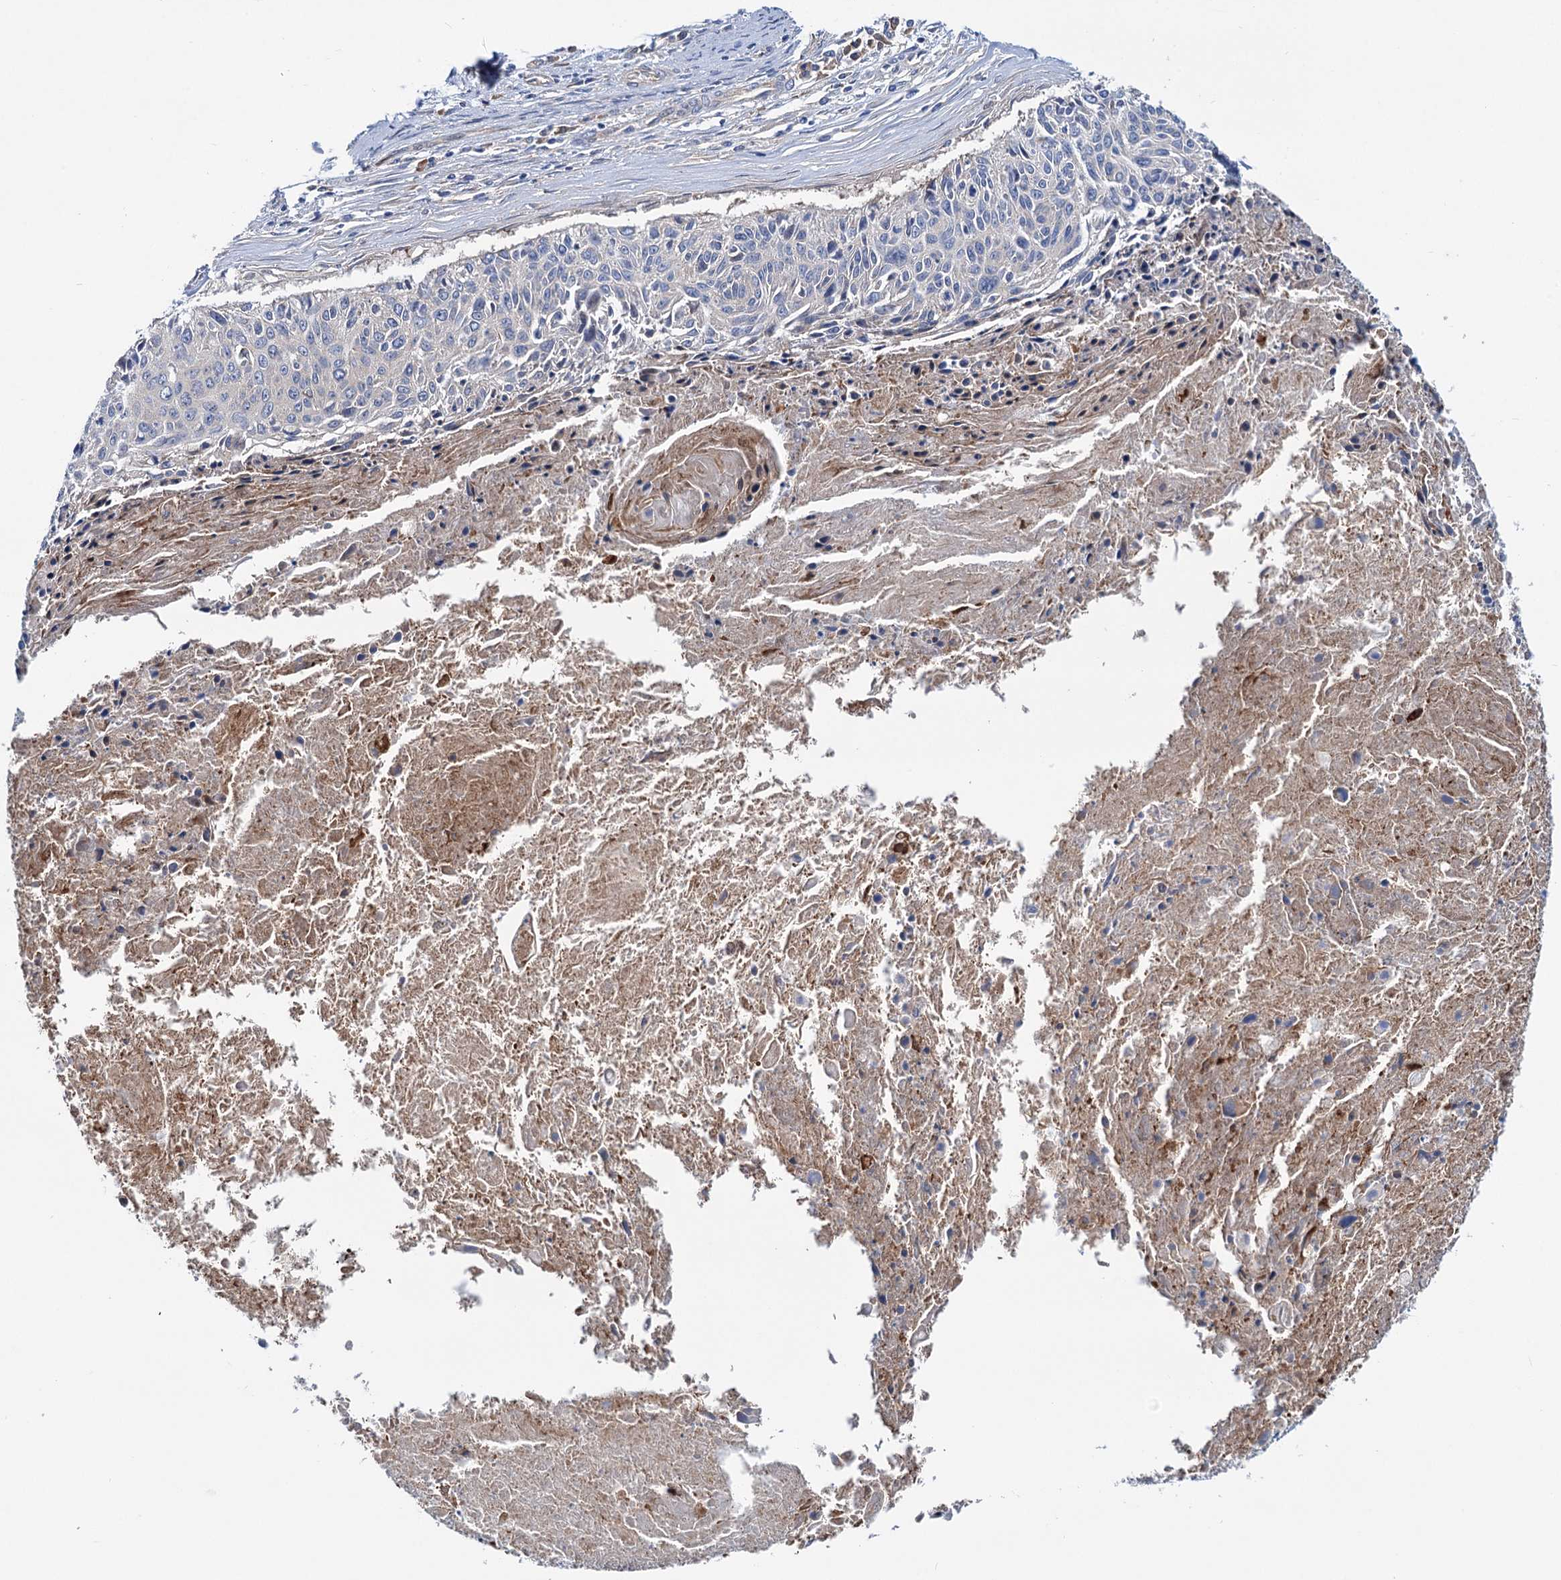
{"staining": {"intensity": "negative", "quantity": "none", "location": "none"}, "tissue": "cervical cancer", "cell_type": "Tumor cells", "image_type": "cancer", "snomed": [{"axis": "morphology", "description": "Squamous cell carcinoma, NOS"}, {"axis": "topography", "description": "Cervix"}], "caption": "Immunohistochemistry (IHC) image of neoplastic tissue: cervical squamous cell carcinoma stained with DAB (3,3'-diaminobenzidine) reveals no significant protein positivity in tumor cells.", "gene": "TRIM55", "patient": {"sex": "female", "age": 55}}